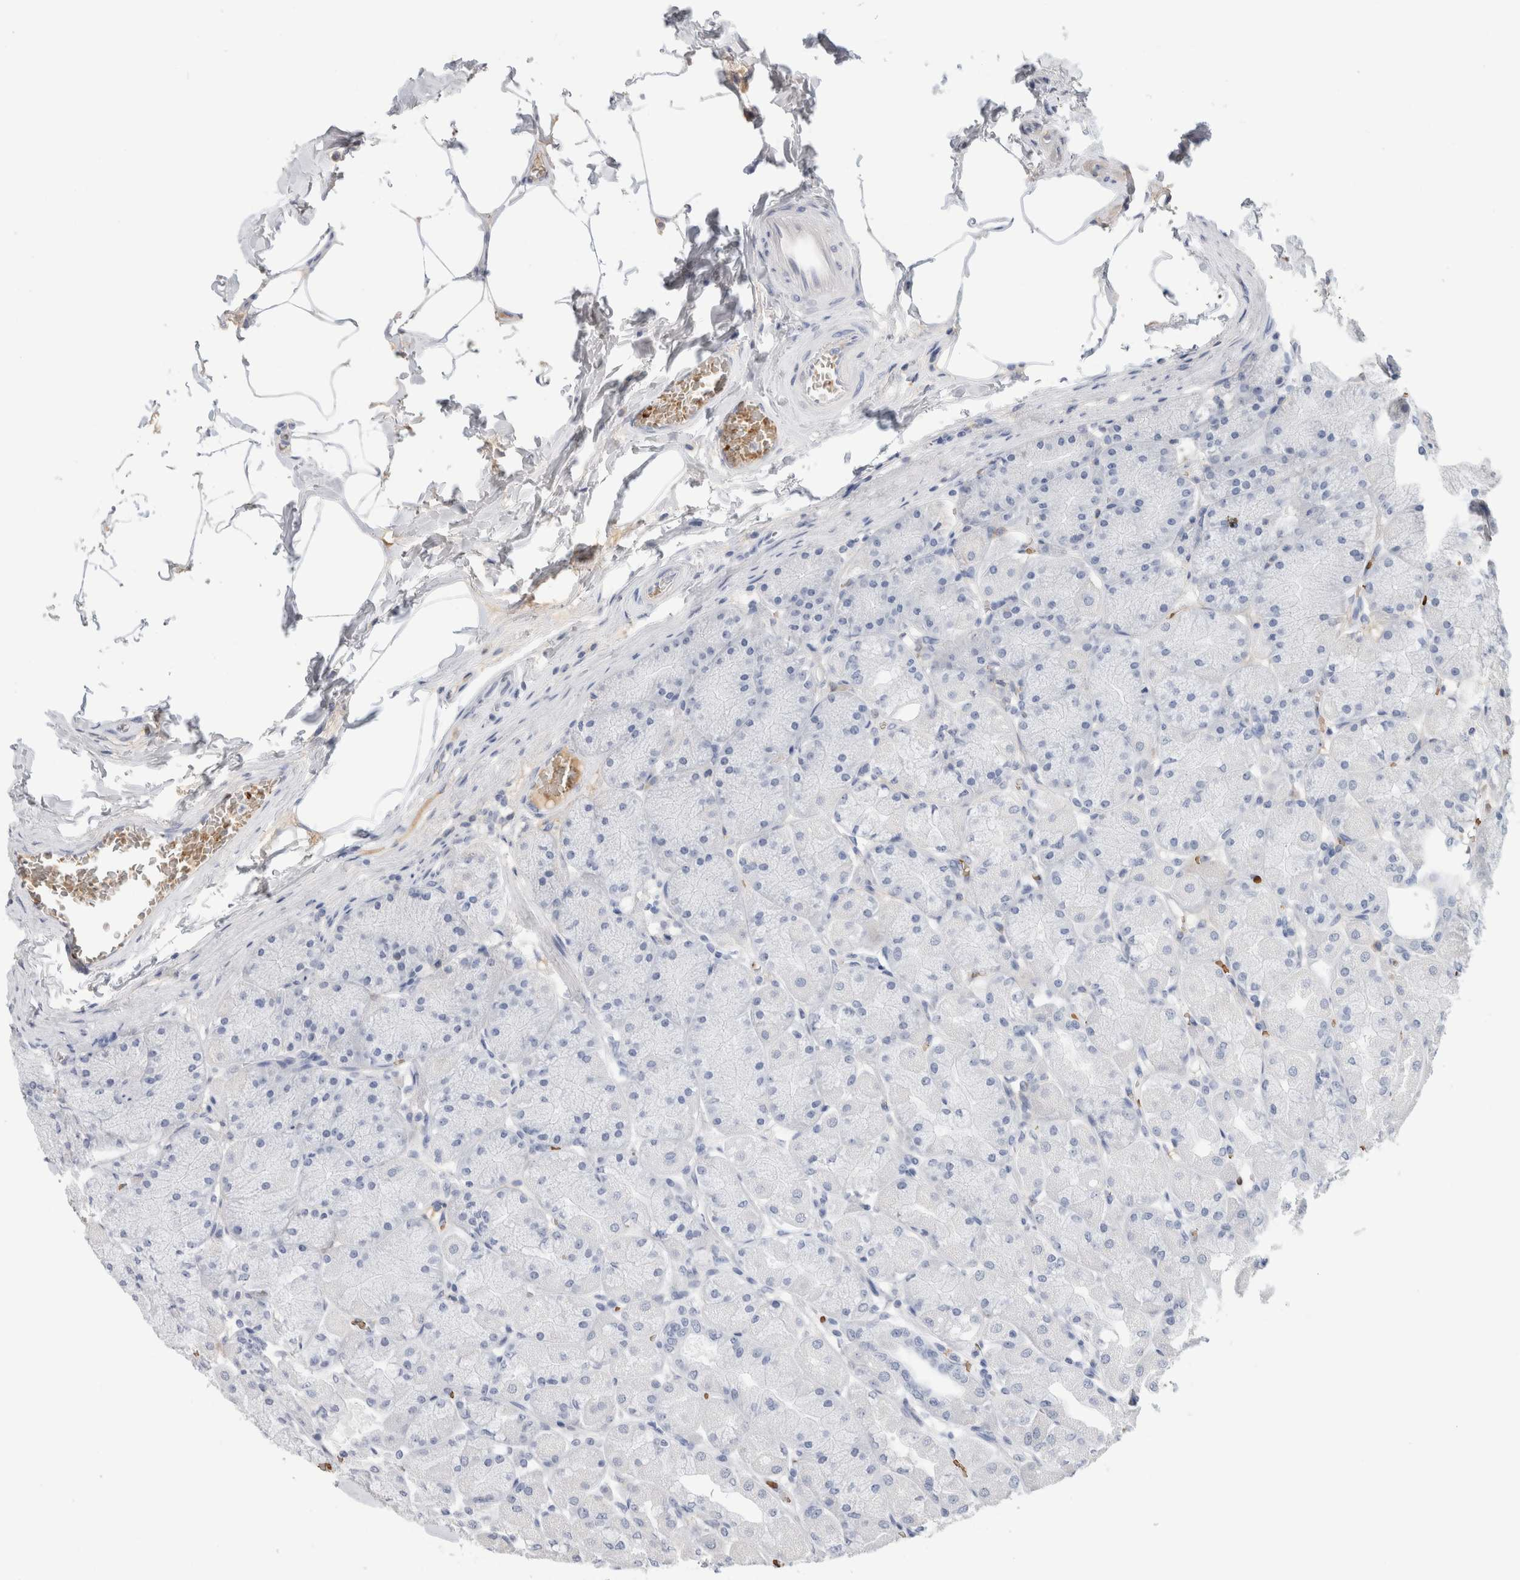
{"staining": {"intensity": "moderate", "quantity": "<25%", "location": "cytoplasmic/membranous"}, "tissue": "stomach", "cell_type": "Glandular cells", "image_type": "normal", "snomed": [{"axis": "morphology", "description": "Normal tissue, NOS"}, {"axis": "topography", "description": "Stomach, upper"}], "caption": "Protein staining of normal stomach demonstrates moderate cytoplasmic/membranous positivity in about <25% of glandular cells.", "gene": "CA1", "patient": {"sex": "female", "age": 56}}